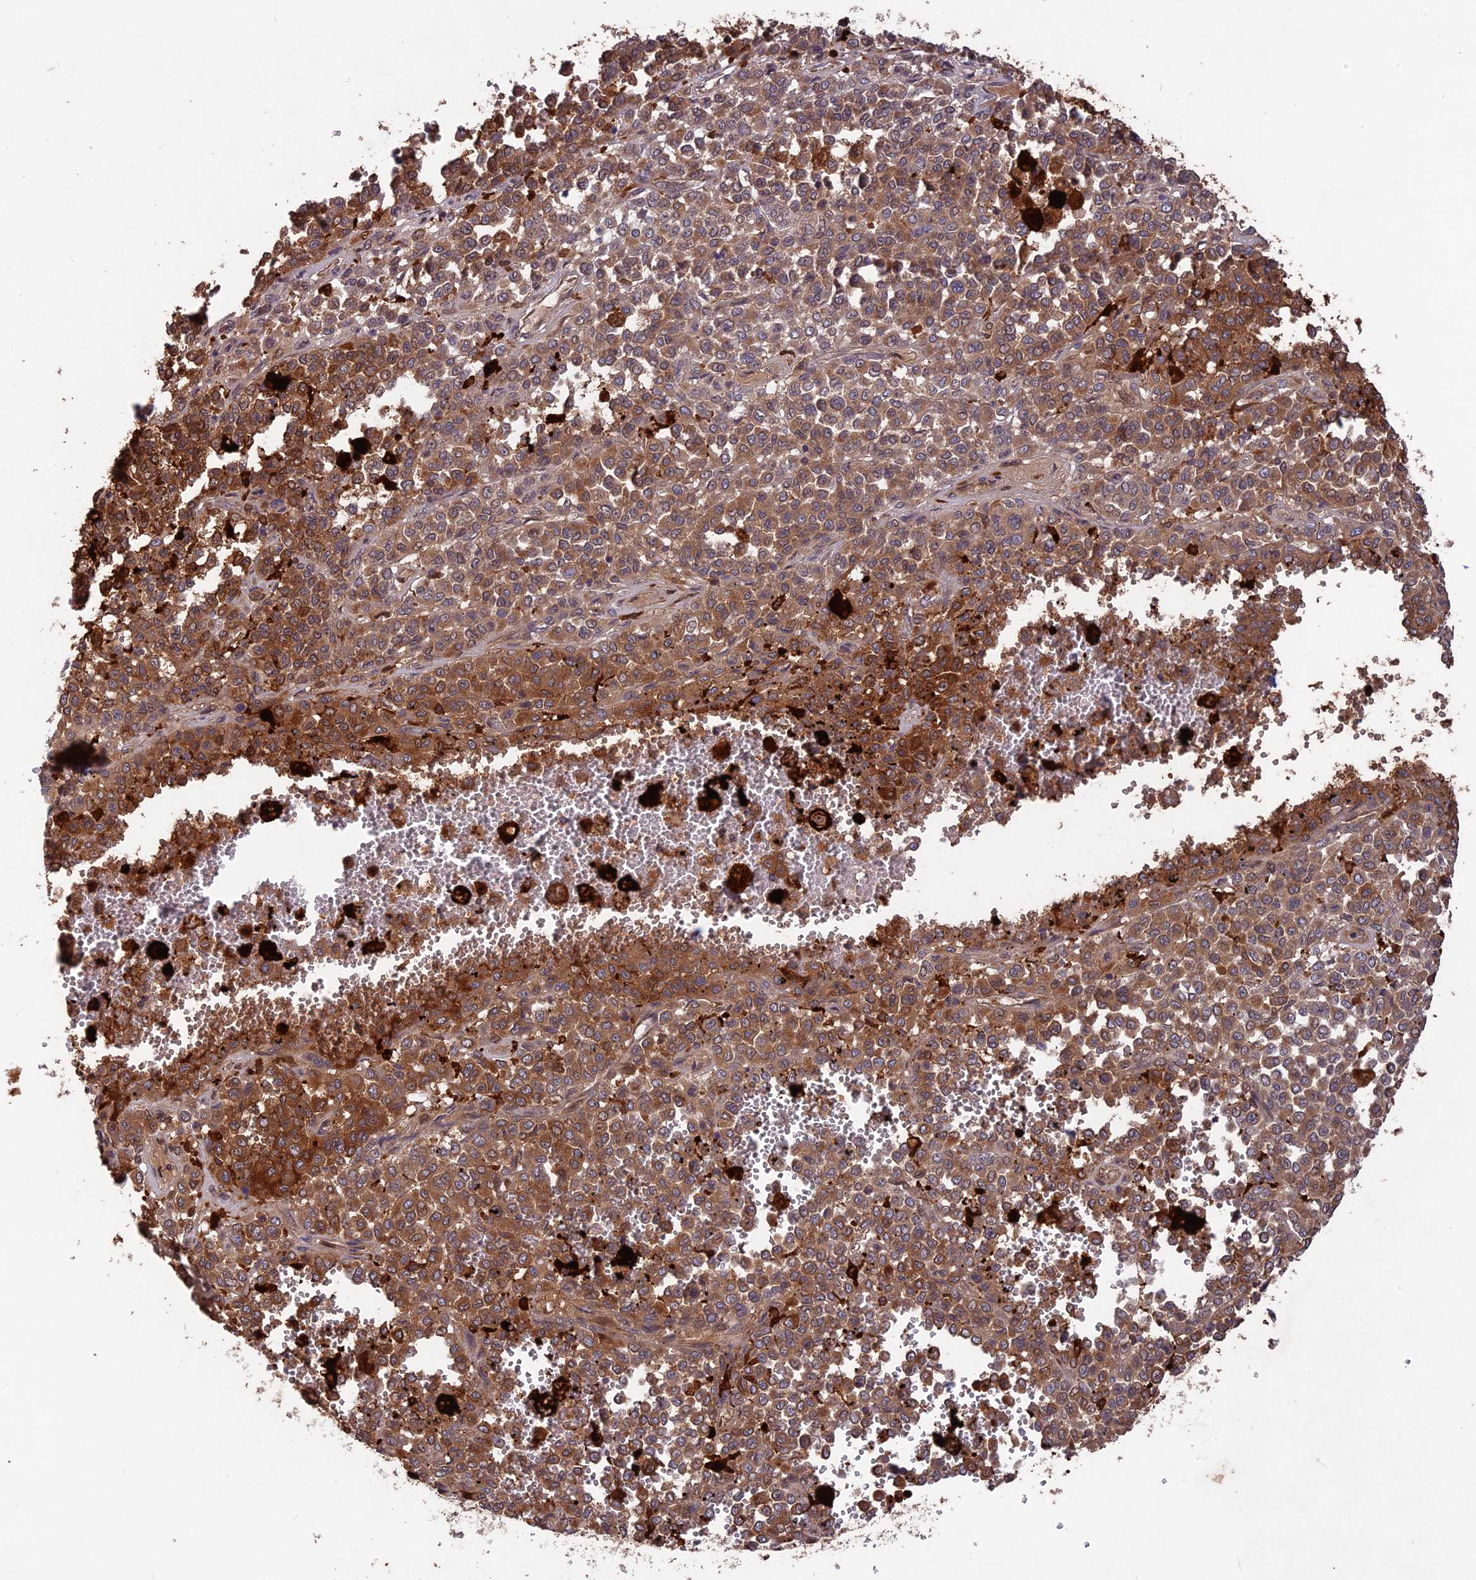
{"staining": {"intensity": "moderate", "quantity": ">75%", "location": "cytoplasmic/membranous"}, "tissue": "melanoma", "cell_type": "Tumor cells", "image_type": "cancer", "snomed": [{"axis": "morphology", "description": "Malignant melanoma, Metastatic site"}, {"axis": "topography", "description": "Pancreas"}], "caption": "Immunohistochemical staining of human malignant melanoma (metastatic site) shows moderate cytoplasmic/membranous protein positivity in about >75% of tumor cells. (DAB (3,3'-diaminobenzidine) = brown stain, brightfield microscopy at high magnification).", "gene": "MAST2", "patient": {"sex": "female", "age": 30}}